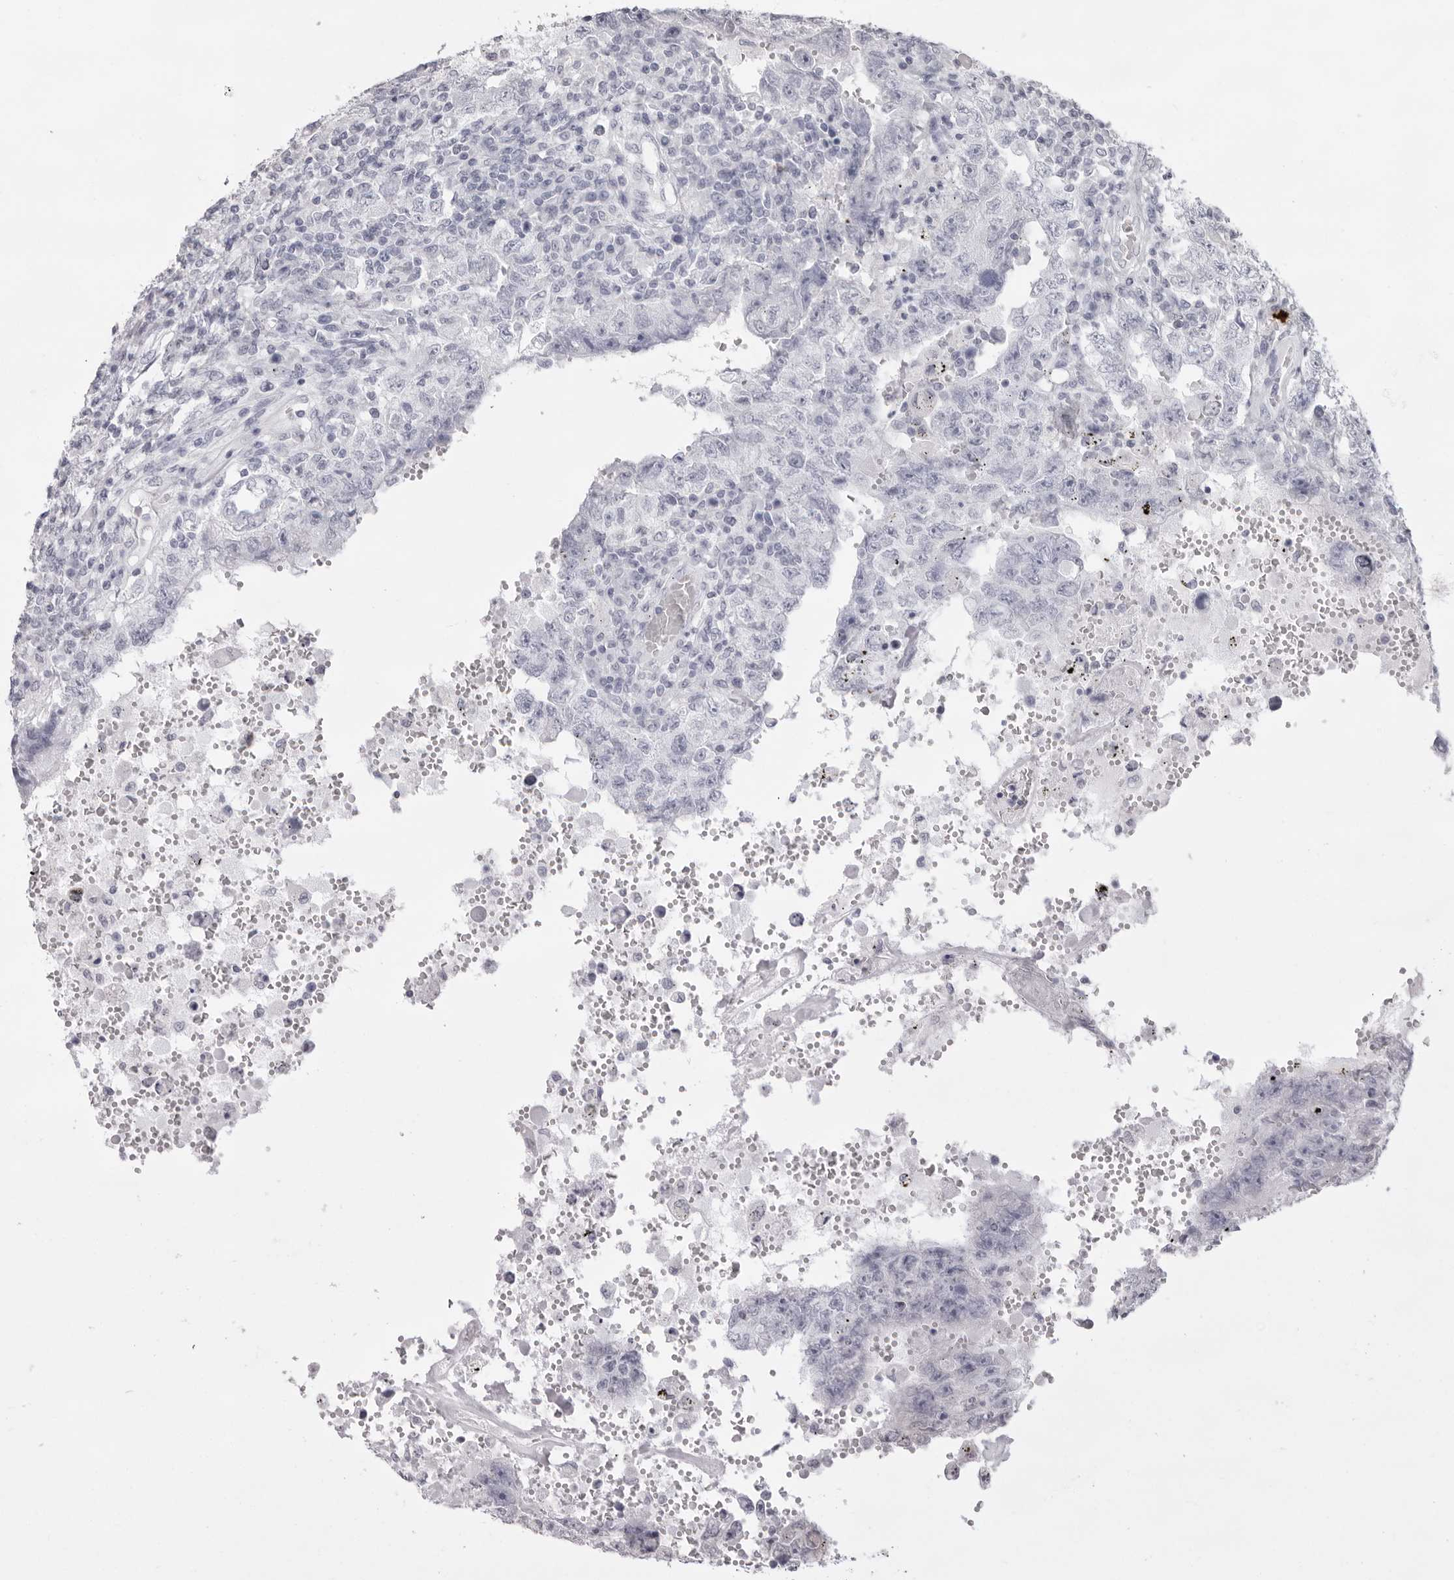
{"staining": {"intensity": "negative", "quantity": "none", "location": "none"}, "tissue": "testis cancer", "cell_type": "Tumor cells", "image_type": "cancer", "snomed": [{"axis": "morphology", "description": "Carcinoma, Embryonal, NOS"}, {"axis": "topography", "description": "Testis"}], "caption": "A photomicrograph of human testis embryonal carcinoma is negative for staining in tumor cells. Nuclei are stained in blue.", "gene": "ACP6", "patient": {"sex": "male", "age": 26}}